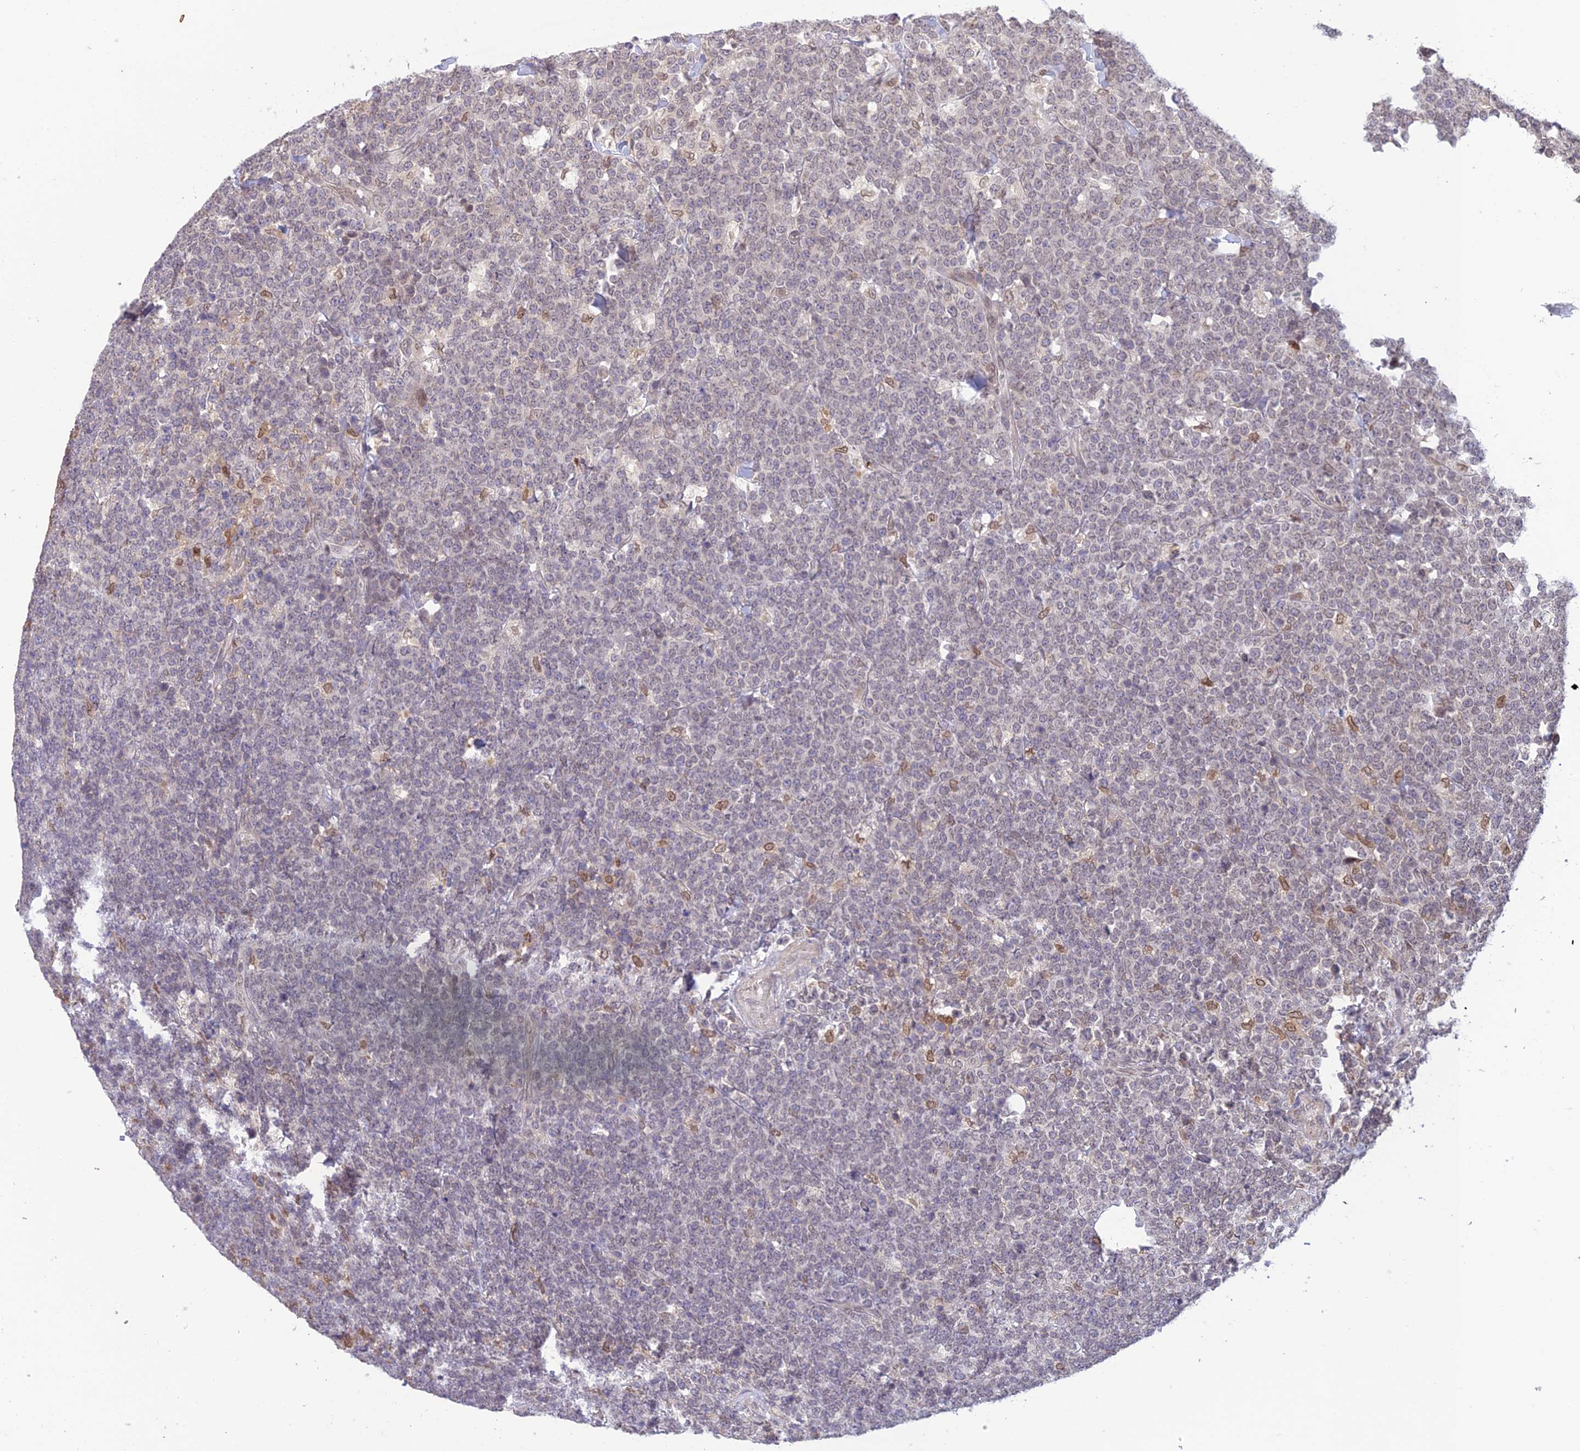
{"staining": {"intensity": "negative", "quantity": "none", "location": "none"}, "tissue": "lymphoma", "cell_type": "Tumor cells", "image_type": "cancer", "snomed": [{"axis": "morphology", "description": "Malignant lymphoma, non-Hodgkin's type, High grade"}, {"axis": "topography", "description": "Small intestine"}], "caption": "This is an IHC image of lymphoma. There is no staining in tumor cells.", "gene": "BMT2", "patient": {"sex": "male", "age": 8}}